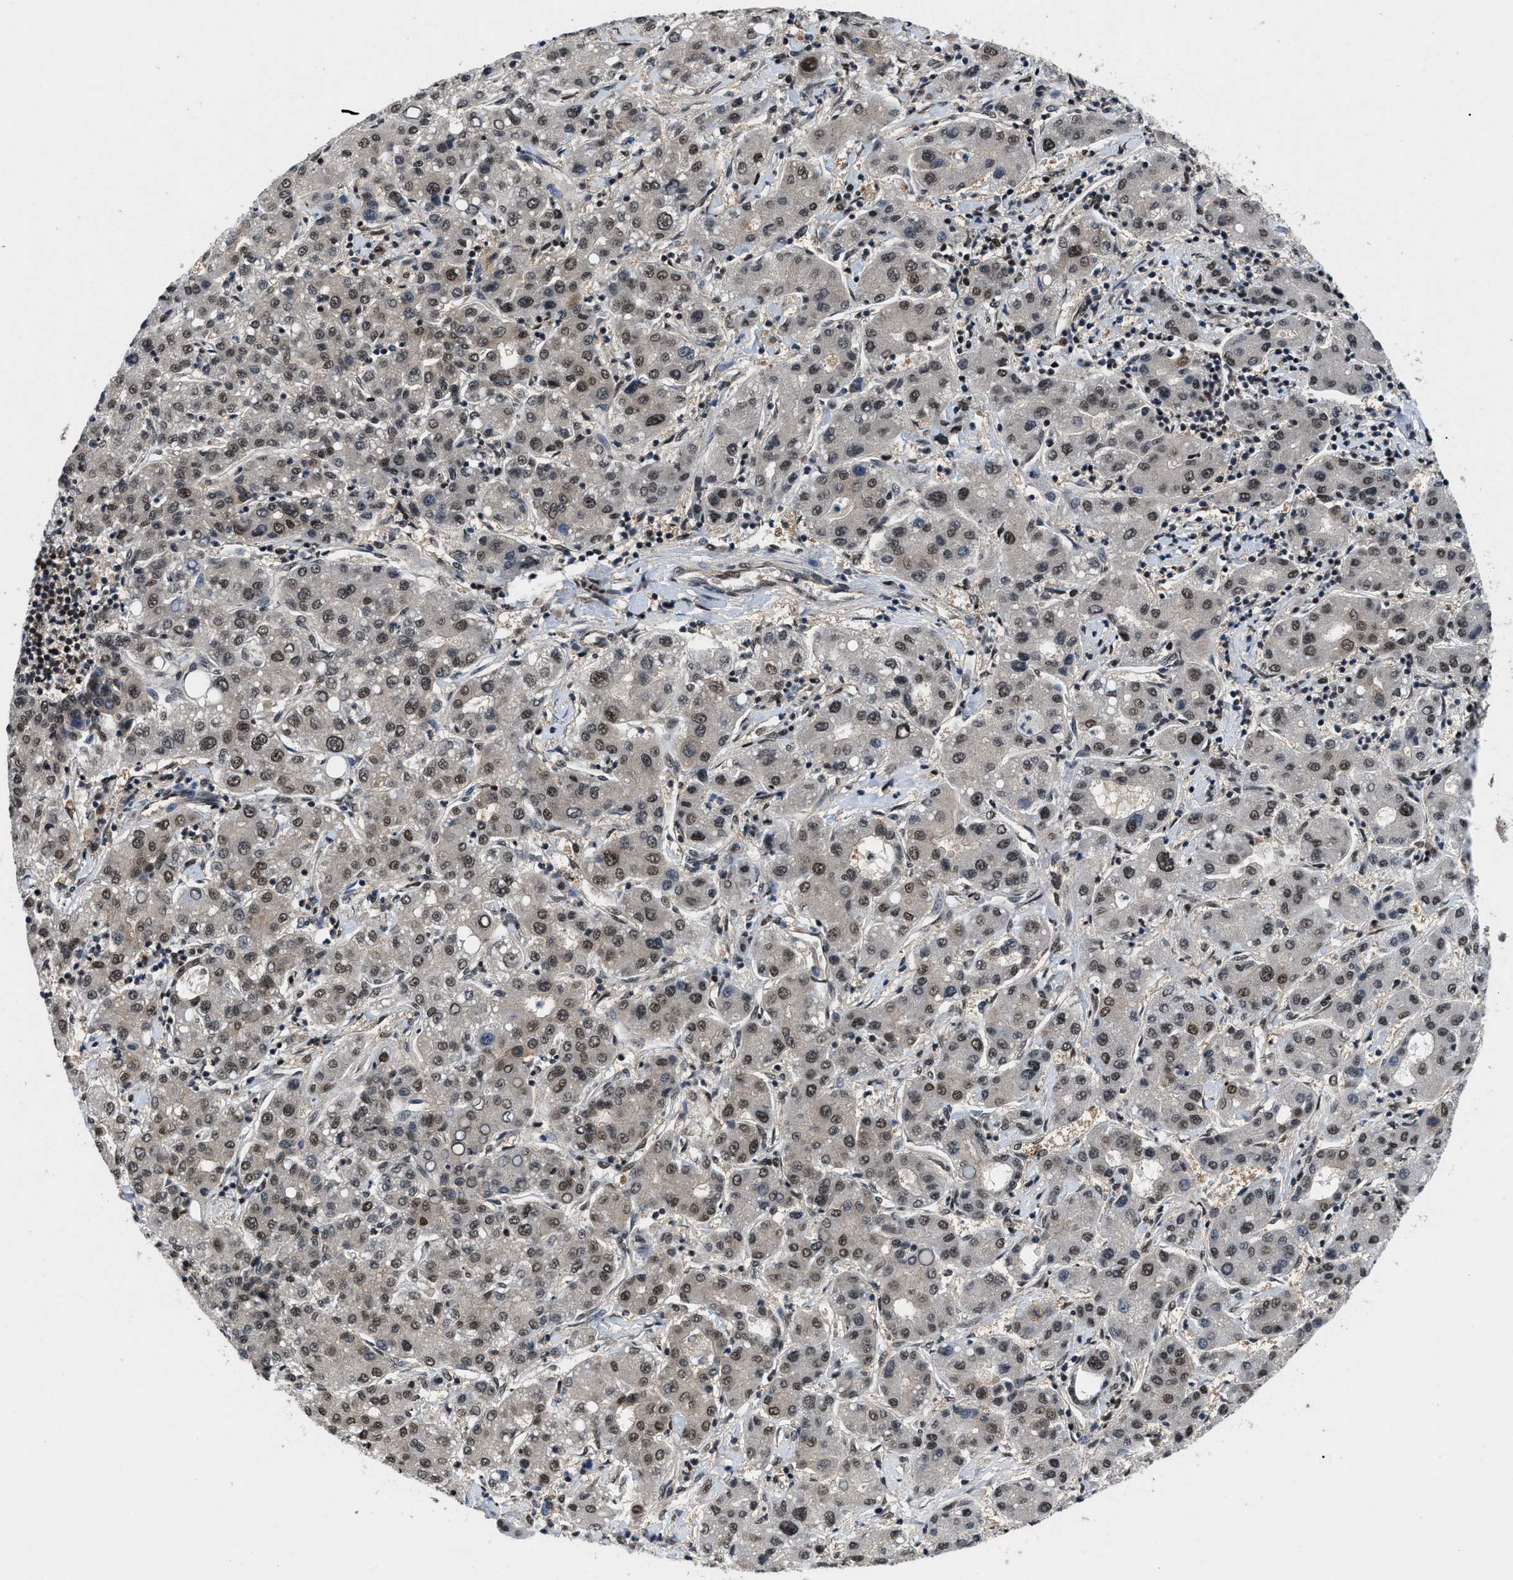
{"staining": {"intensity": "moderate", "quantity": "25%-75%", "location": "nuclear"}, "tissue": "liver cancer", "cell_type": "Tumor cells", "image_type": "cancer", "snomed": [{"axis": "morphology", "description": "Carcinoma, Hepatocellular, NOS"}, {"axis": "topography", "description": "Liver"}], "caption": "Immunohistochemistry (IHC) (DAB (3,3'-diaminobenzidine)) staining of liver cancer (hepatocellular carcinoma) demonstrates moderate nuclear protein staining in approximately 25%-75% of tumor cells.", "gene": "SAFB", "patient": {"sex": "male", "age": 65}}